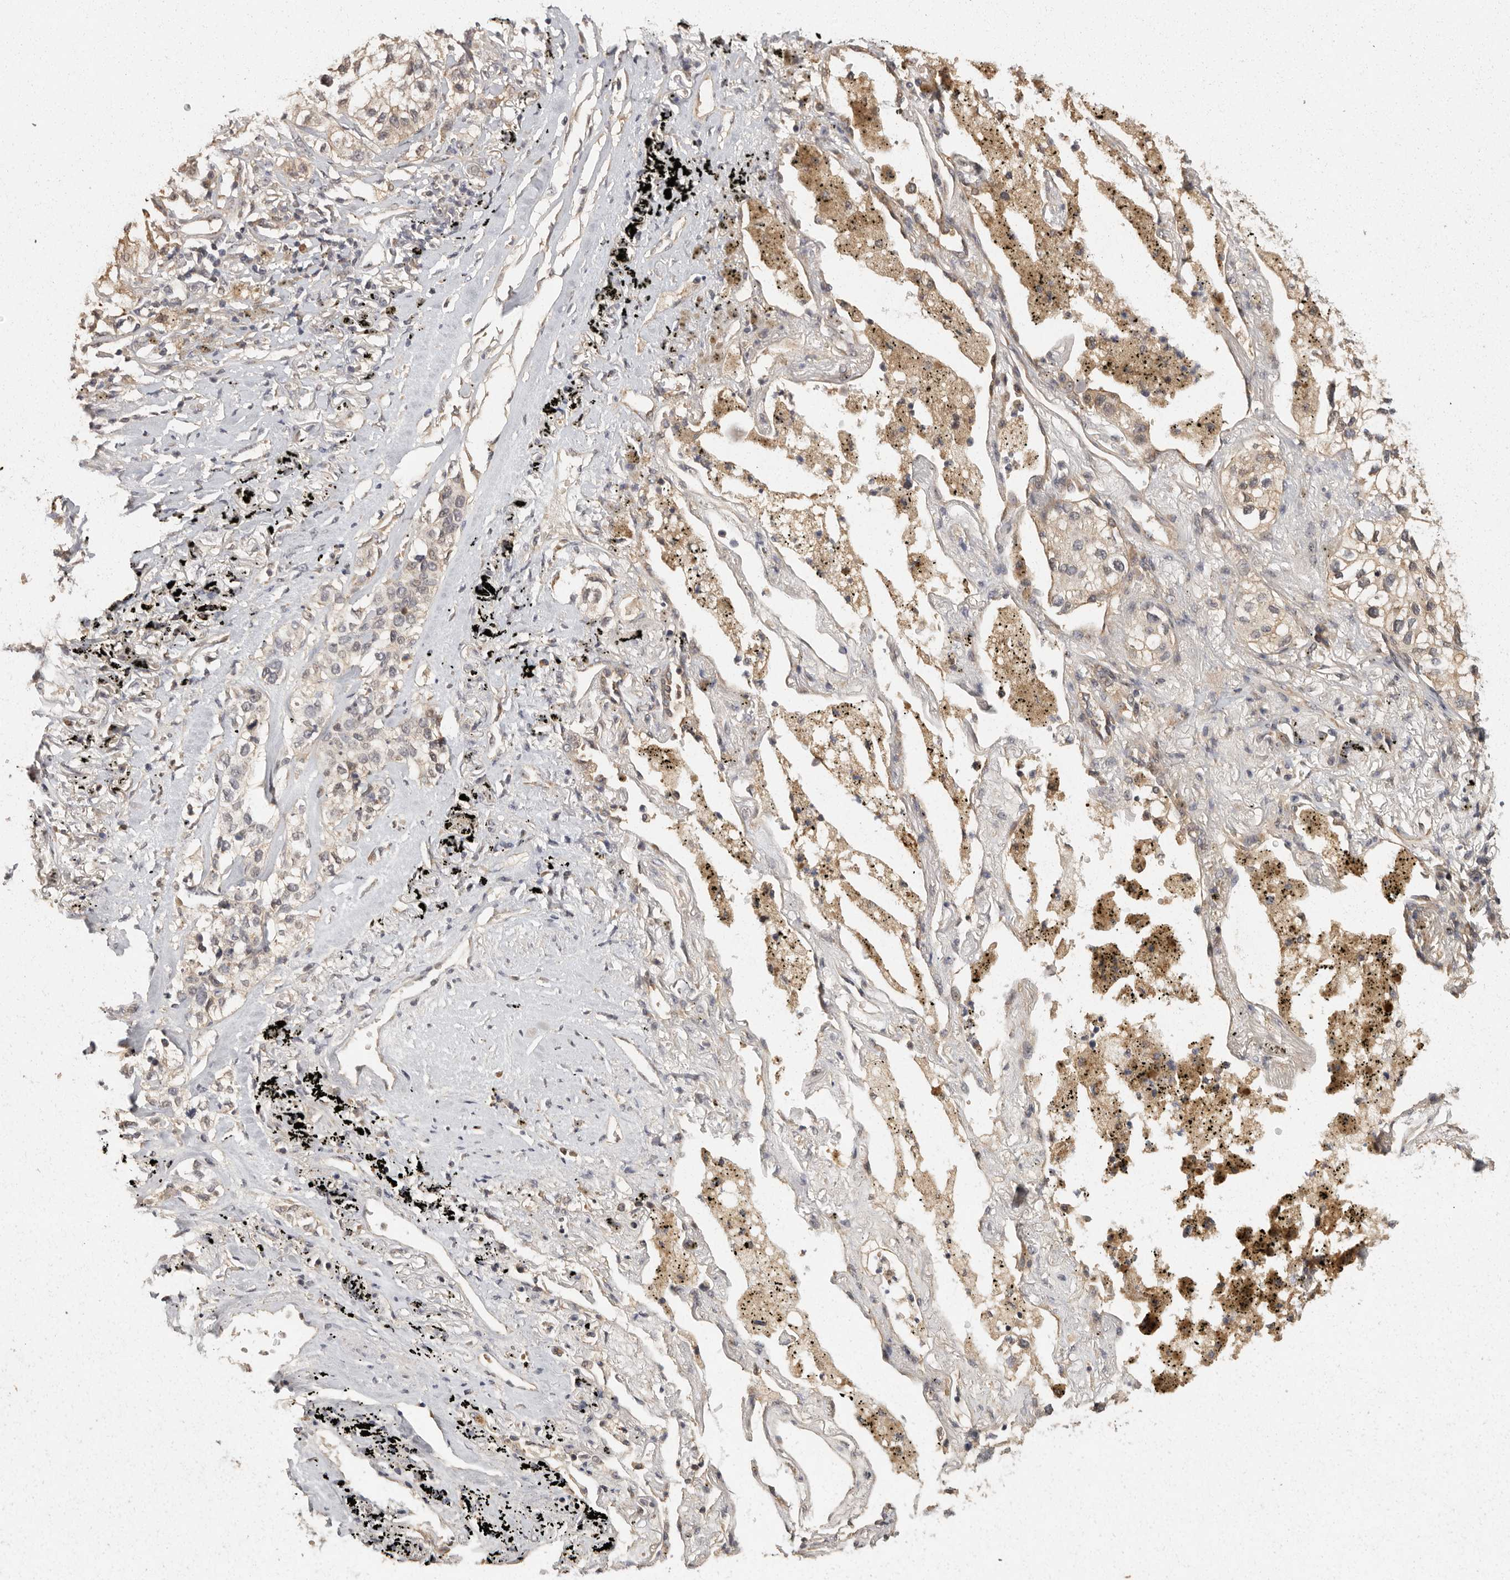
{"staining": {"intensity": "weak", "quantity": ">75%", "location": "cytoplasmic/membranous"}, "tissue": "lung cancer", "cell_type": "Tumor cells", "image_type": "cancer", "snomed": [{"axis": "morphology", "description": "Adenocarcinoma, NOS"}, {"axis": "topography", "description": "Lung"}], "caption": "Adenocarcinoma (lung) stained with immunohistochemistry exhibits weak cytoplasmic/membranous positivity in about >75% of tumor cells.", "gene": "BAIAP2", "patient": {"sex": "male", "age": 63}}